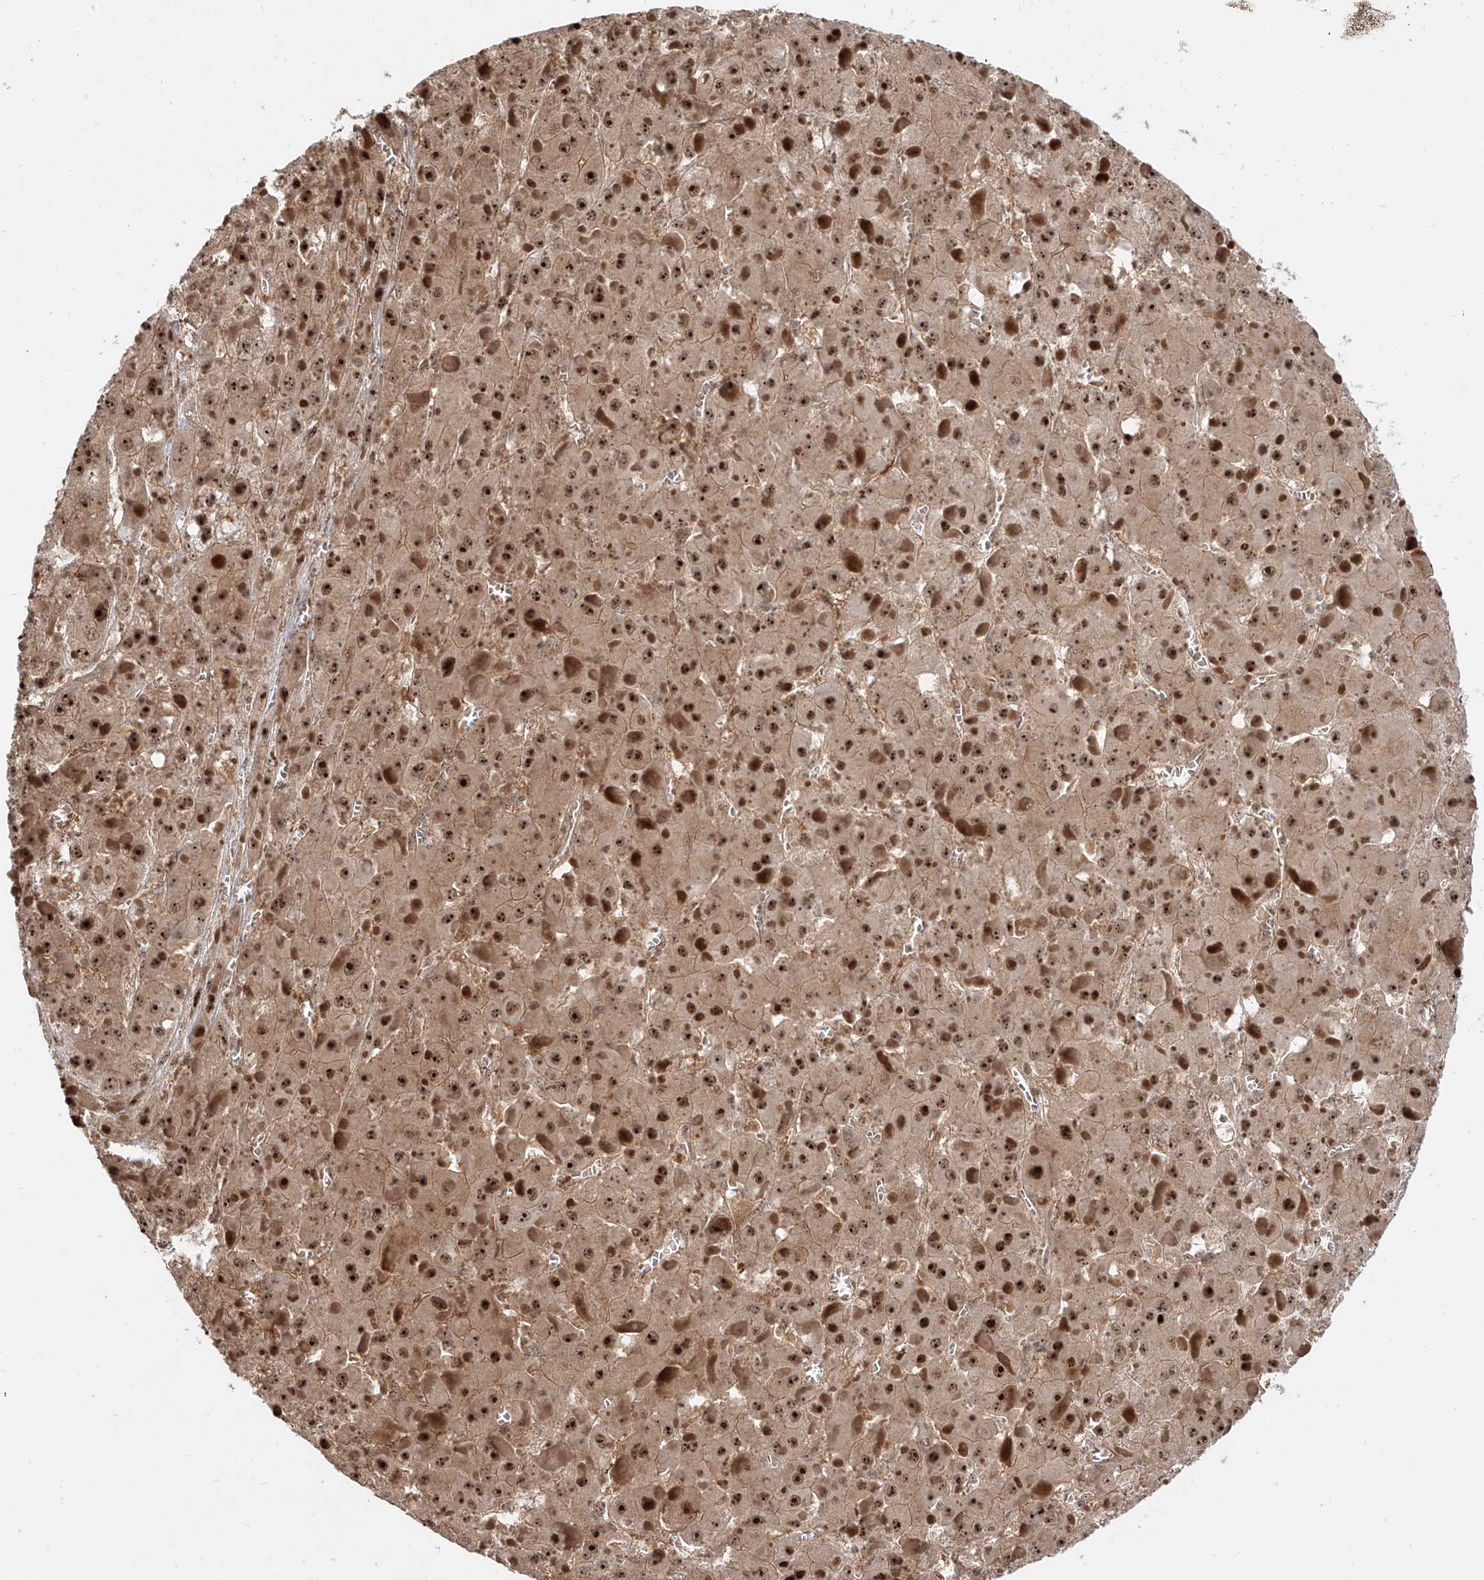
{"staining": {"intensity": "strong", "quantity": ">75%", "location": "nuclear"}, "tissue": "liver cancer", "cell_type": "Tumor cells", "image_type": "cancer", "snomed": [{"axis": "morphology", "description": "Carcinoma, Hepatocellular, NOS"}, {"axis": "topography", "description": "Liver"}], "caption": "Liver cancer stained with immunohistochemistry reveals strong nuclear positivity in approximately >75% of tumor cells. The protein is stained brown, and the nuclei are stained in blue (DAB IHC with brightfield microscopy, high magnification).", "gene": "ZNF710", "patient": {"sex": "female", "age": 73}}